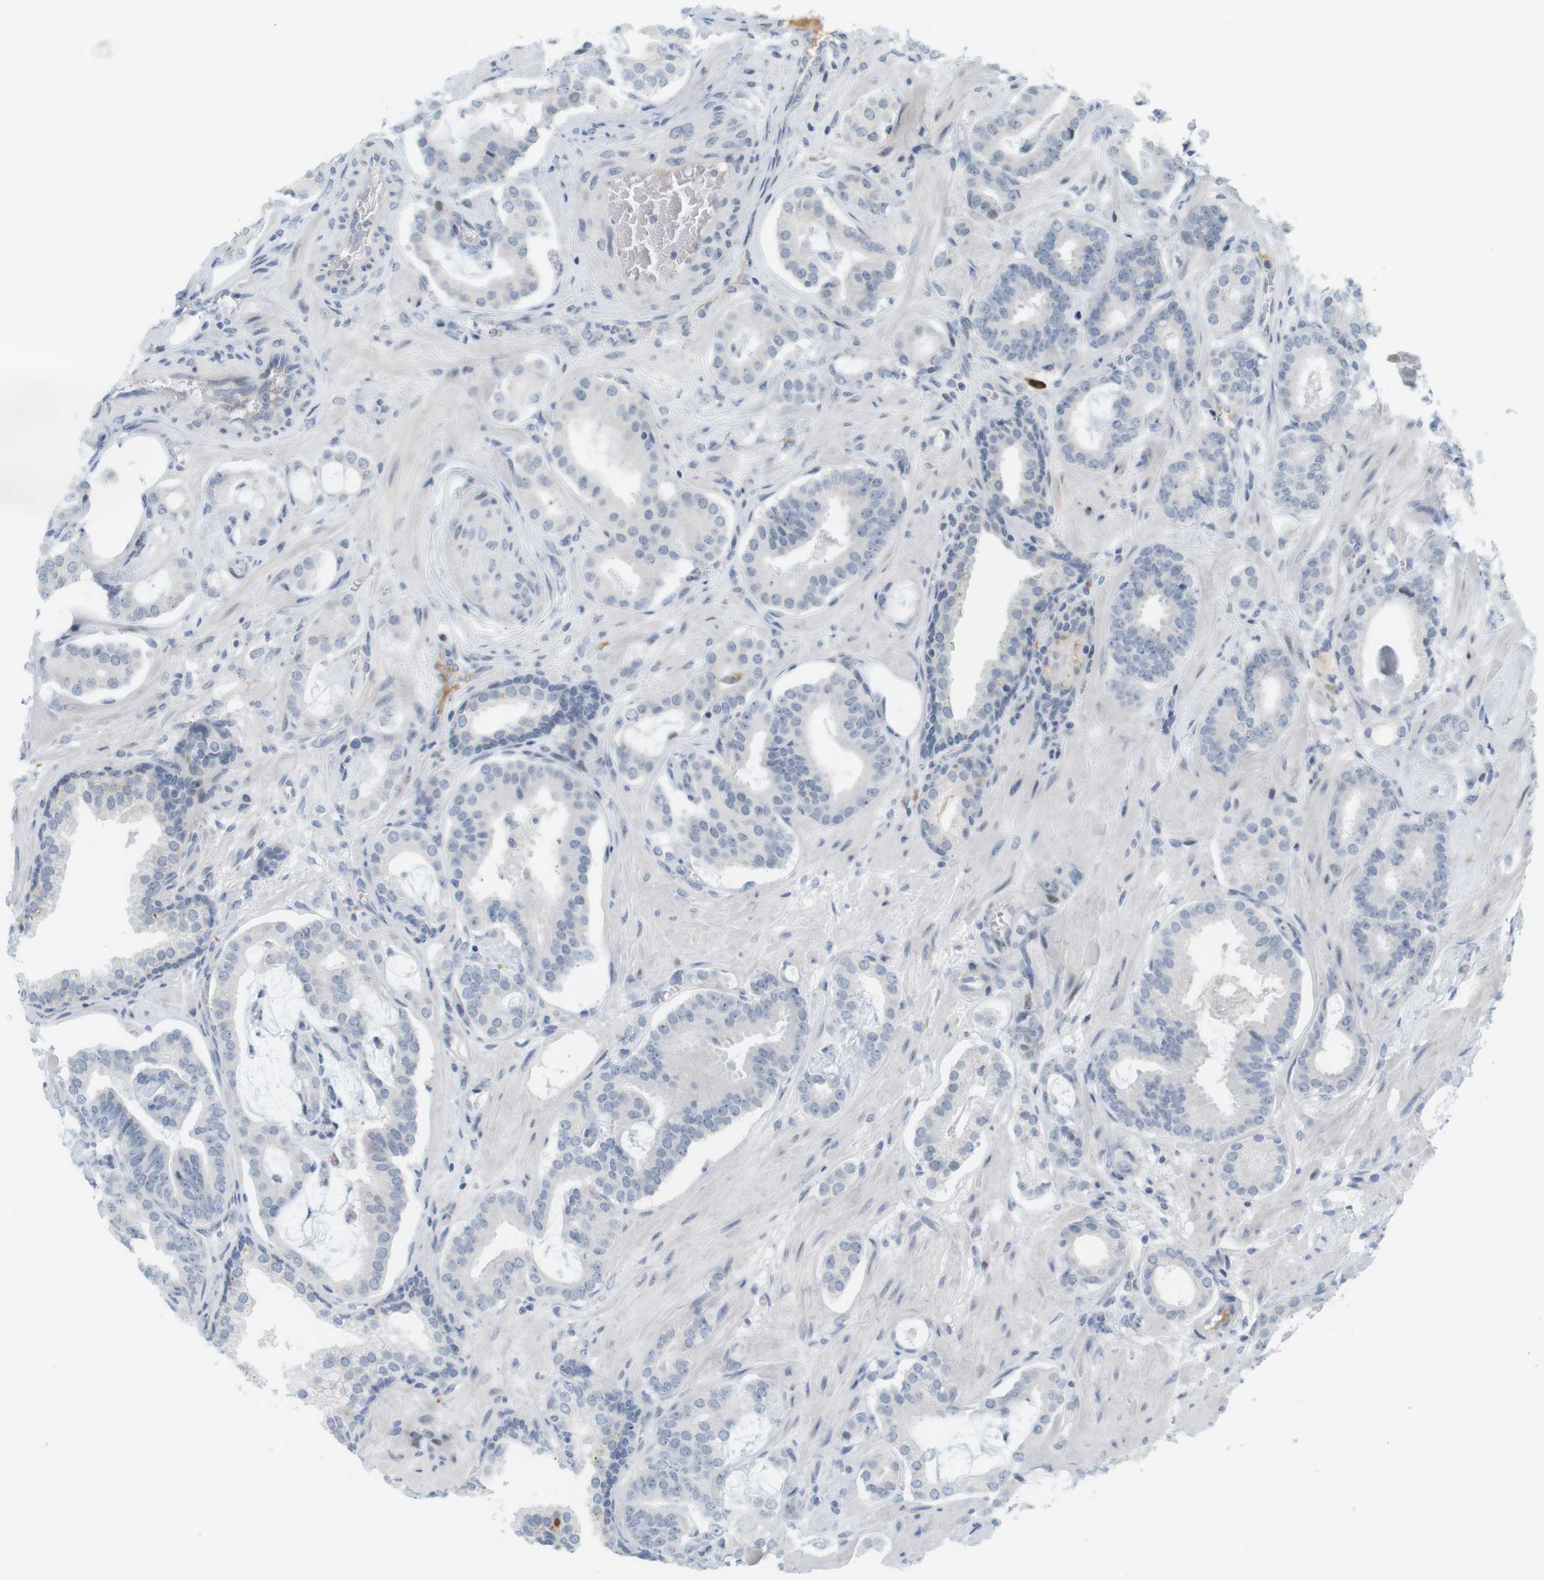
{"staining": {"intensity": "negative", "quantity": "none", "location": "none"}, "tissue": "prostate cancer", "cell_type": "Tumor cells", "image_type": "cancer", "snomed": [{"axis": "morphology", "description": "Adenocarcinoma, Low grade"}, {"axis": "topography", "description": "Prostate"}], "caption": "High magnification brightfield microscopy of prostate cancer (adenocarcinoma (low-grade)) stained with DAB (3,3'-diaminobenzidine) (brown) and counterstained with hematoxylin (blue): tumor cells show no significant expression. (DAB immunohistochemistry with hematoxylin counter stain).", "gene": "DMC1", "patient": {"sex": "male", "age": 53}}